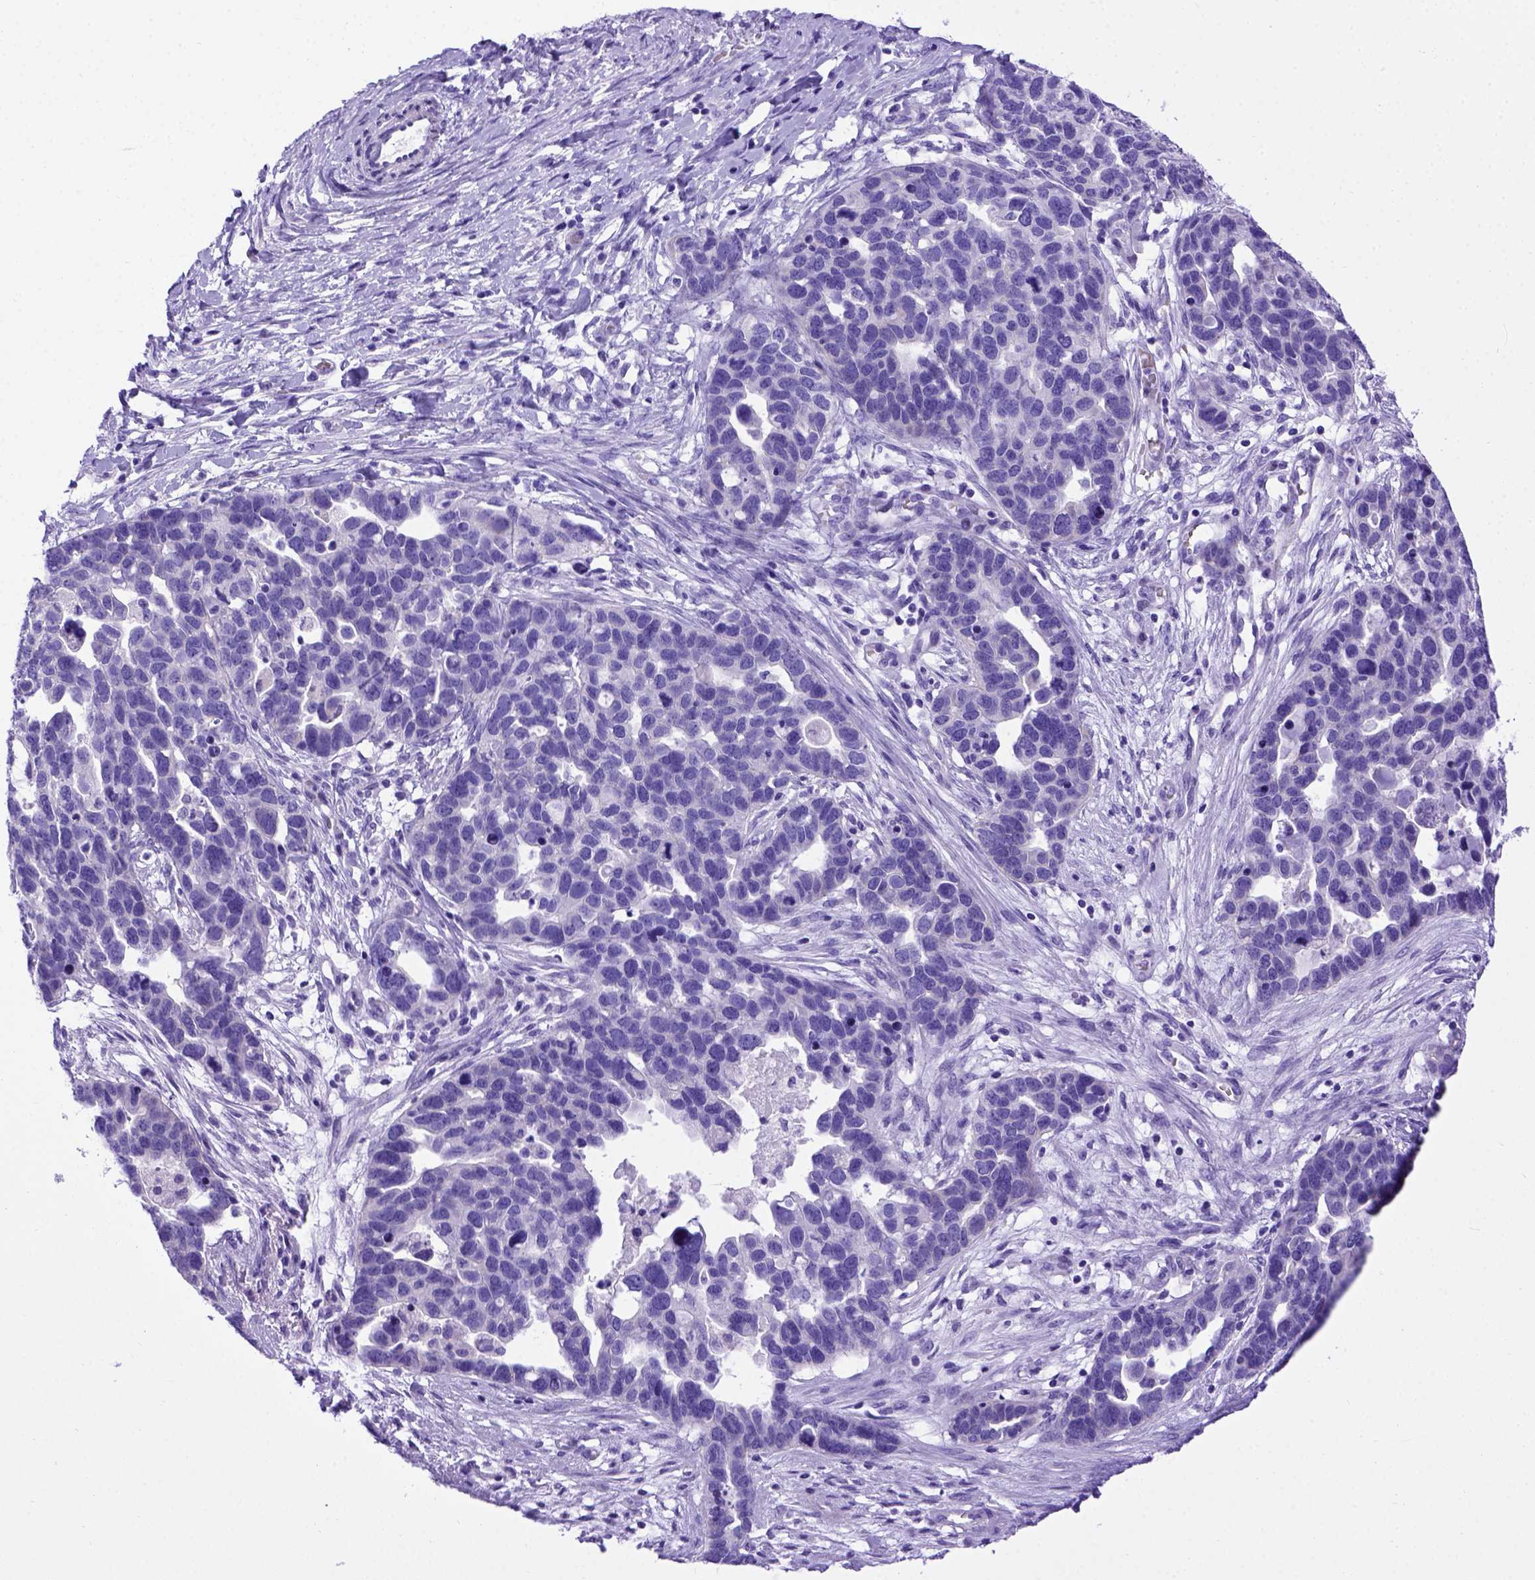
{"staining": {"intensity": "negative", "quantity": "none", "location": "none"}, "tissue": "ovarian cancer", "cell_type": "Tumor cells", "image_type": "cancer", "snomed": [{"axis": "morphology", "description": "Cystadenocarcinoma, serous, NOS"}, {"axis": "topography", "description": "Ovary"}], "caption": "Ovarian cancer was stained to show a protein in brown. There is no significant expression in tumor cells. (Immunohistochemistry, brightfield microscopy, high magnification).", "gene": "MEOX2", "patient": {"sex": "female", "age": 54}}